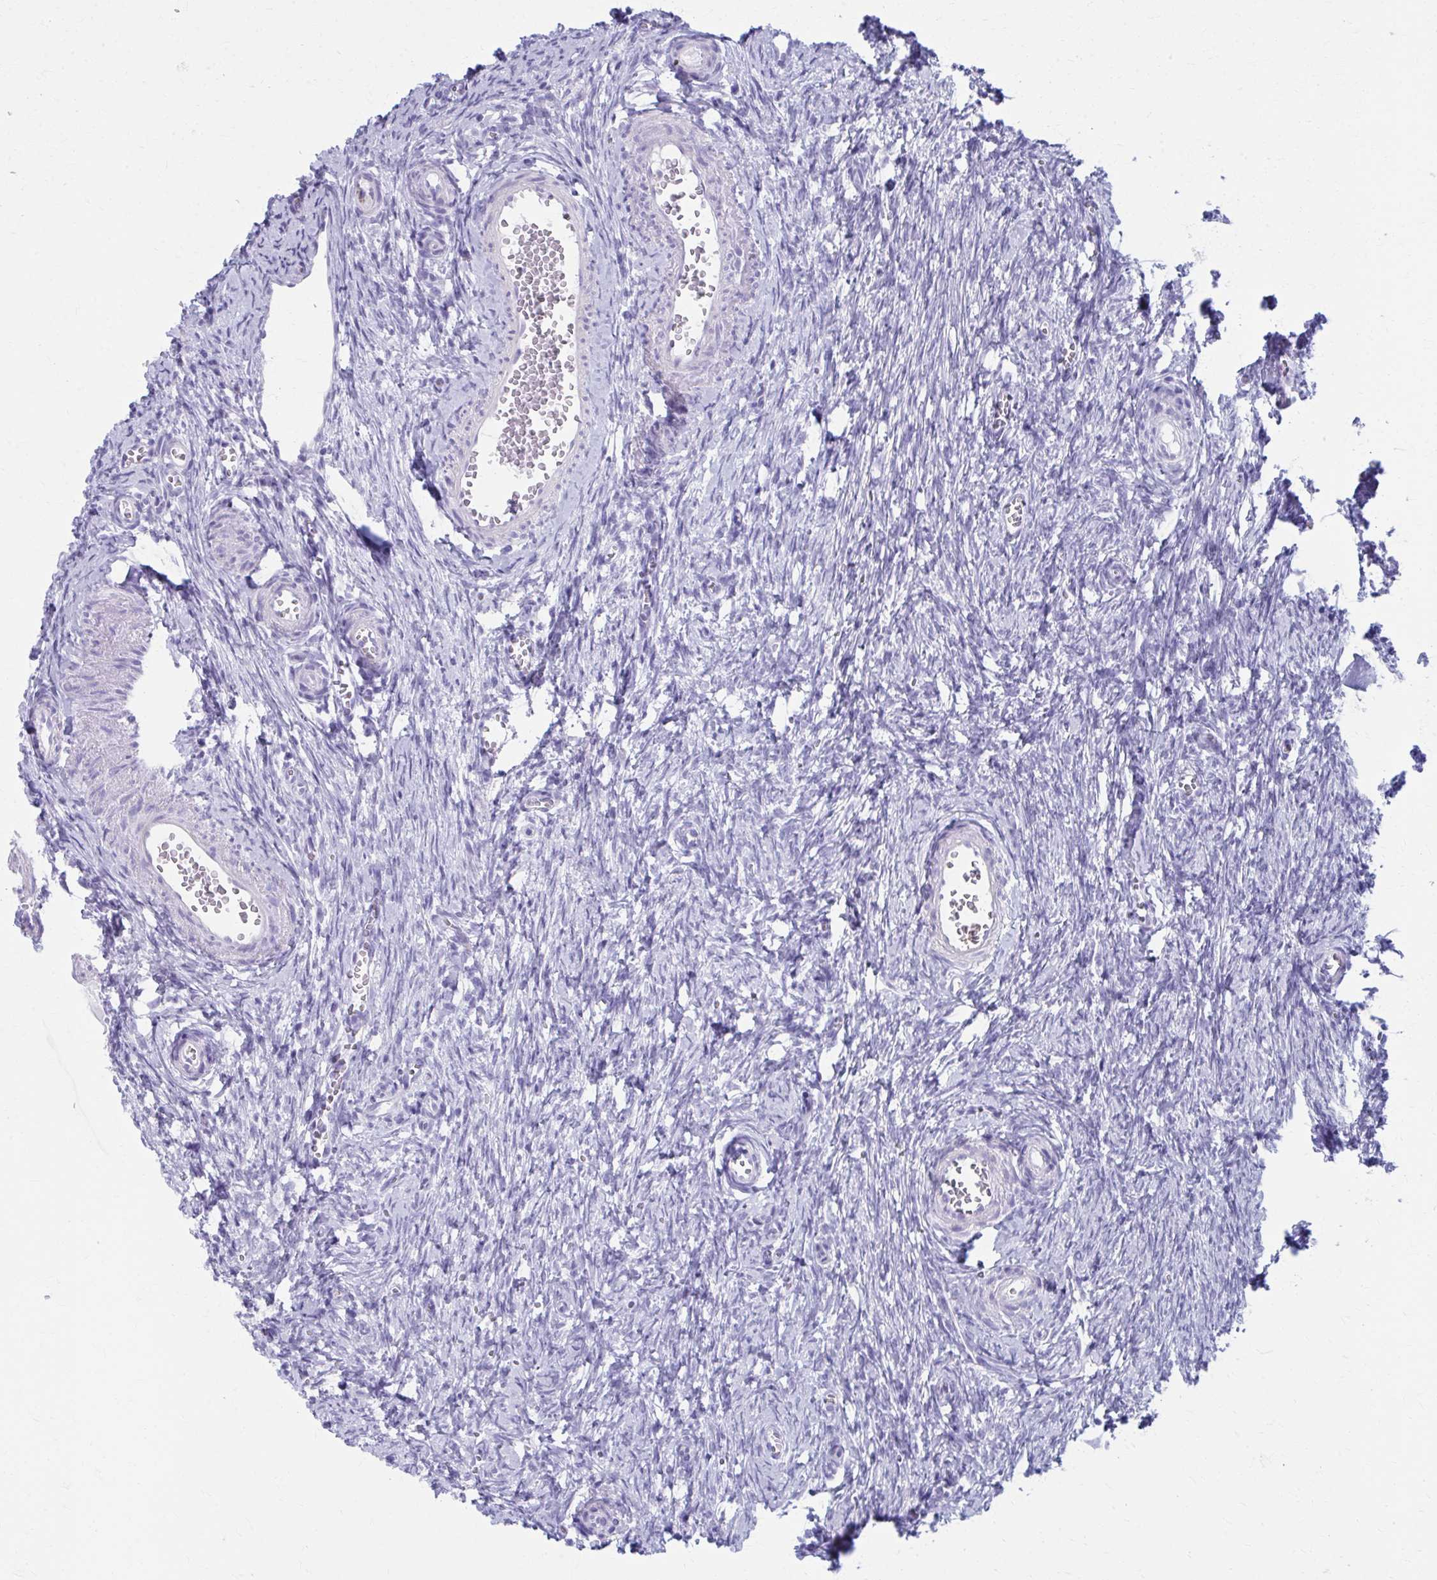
{"staining": {"intensity": "negative", "quantity": "none", "location": "none"}, "tissue": "ovary", "cell_type": "Follicle cells", "image_type": "normal", "snomed": [{"axis": "morphology", "description": "Normal tissue, NOS"}, {"axis": "topography", "description": "Ovary"}], "caption": "Protein analysis of unremarkable ovary reveals no significant expression in follicle cells. (Brightfield microscopy of DAB immunohistochemistry at high magnification).", "gene": "MPLKIP", "patient": {"sex": "female", "age": 41}}